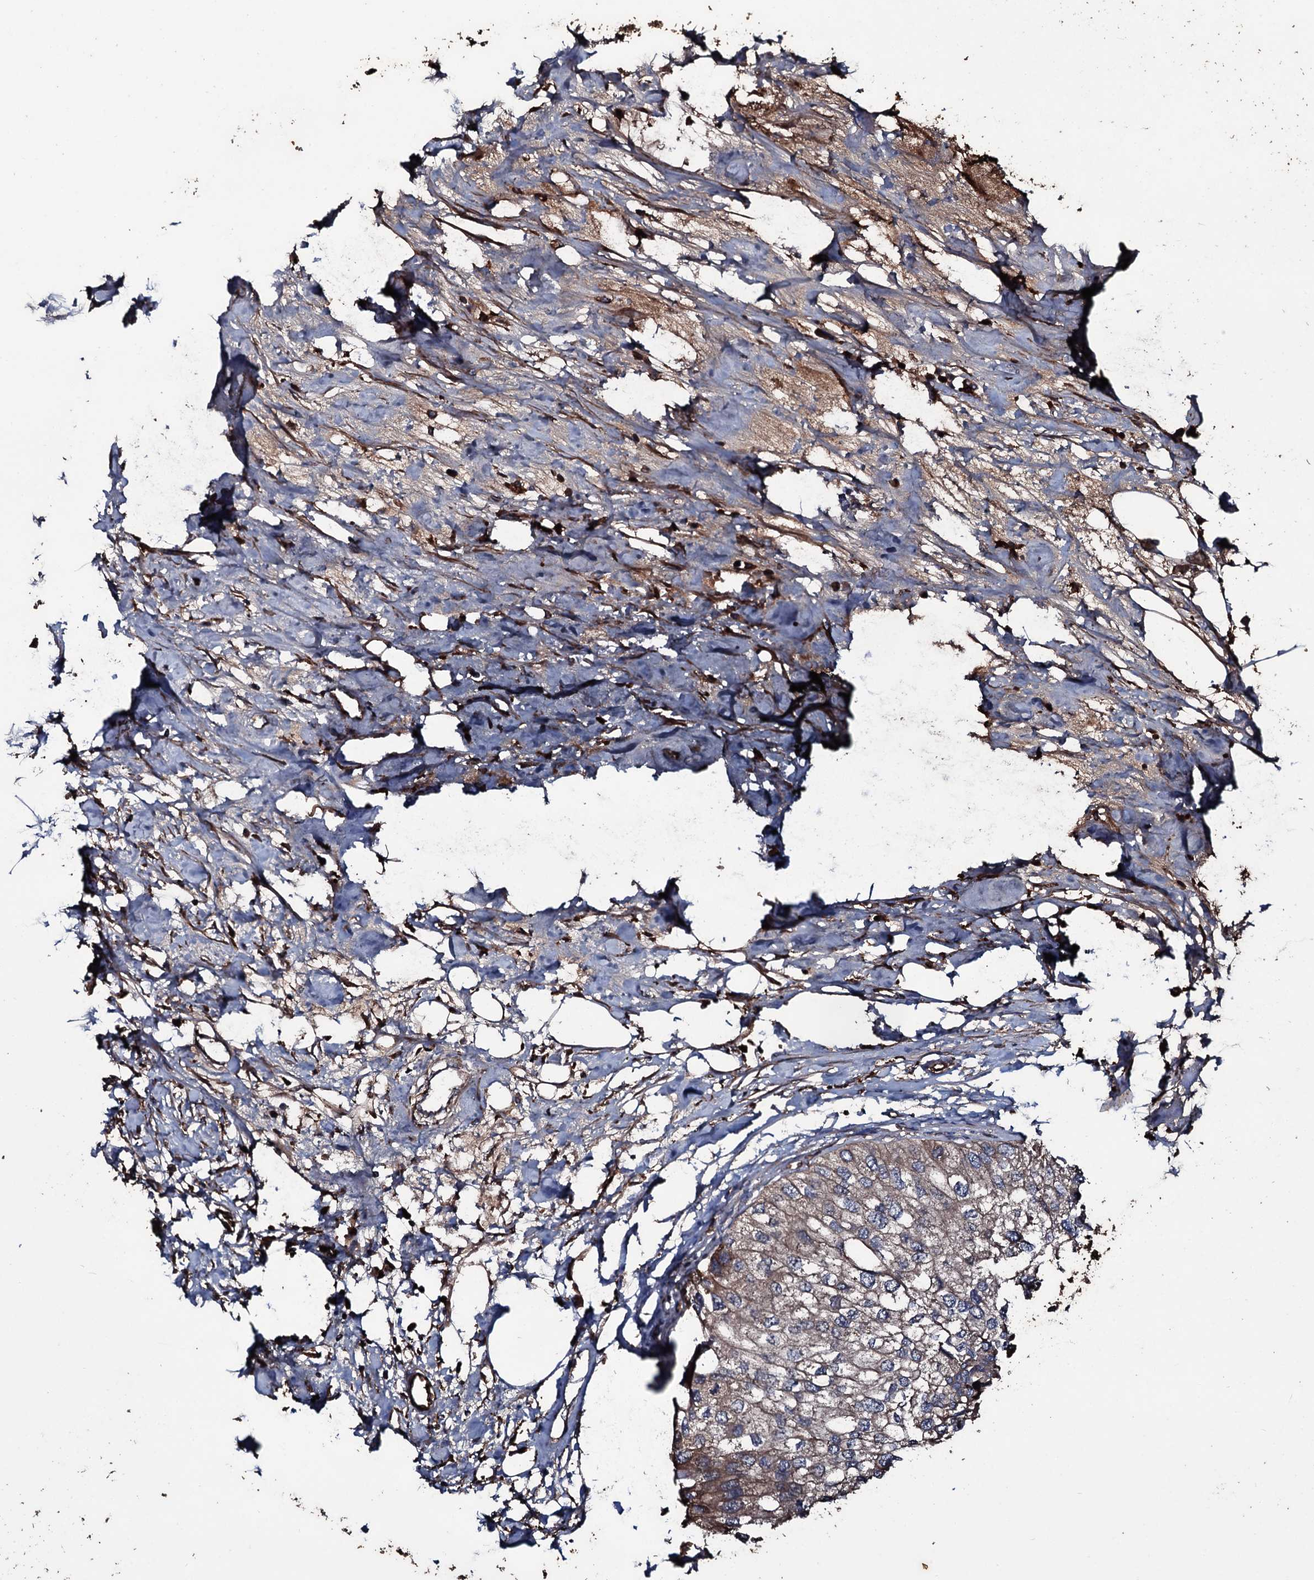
{"staining": {"intensity": "weak", "quantity": "<25%", "location": "cytoplasmic/membranous"}, "tissue": "urothelial cancer", "cell_type": "Tumor cells", "image_type": "cancer", "snomed": [{"axis": "morphology", "description": "Urothelial carcinoma, High grade"}, {"axis": "topography", "description": "Urinary bladder"}], "caption": "DAB immunohistochemical staining of urothelial carcinoma (high-grade) reveals no significant expression in tumor cells.", "gene": "ZSWIM8", "patient": {"sex": "male", "age": 64}}